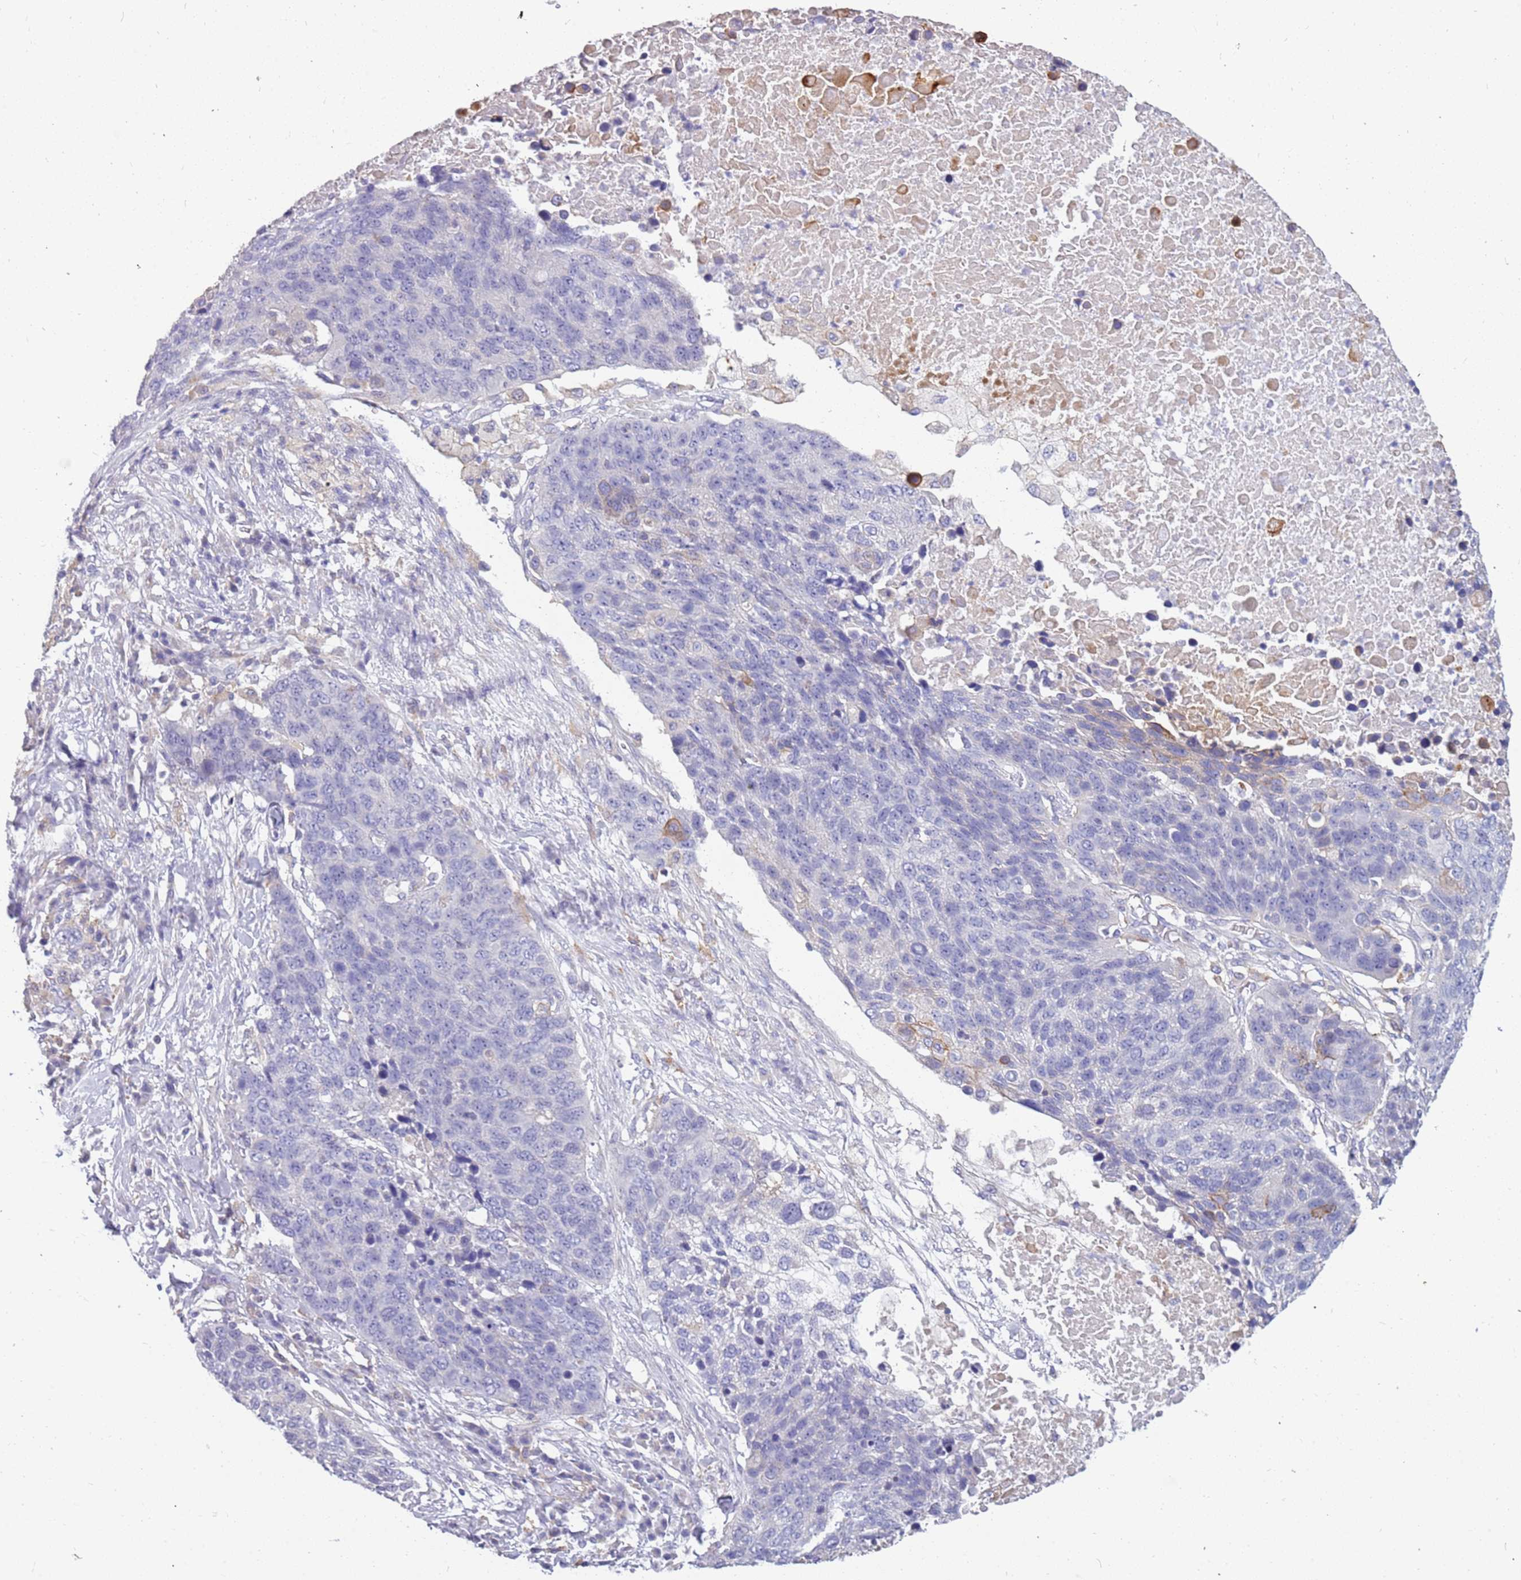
{"staining": {"intensity": "negative", "quantity": "none", "location": "none"}, "tissue": "lung cancer", "cell_type": "Tumor cells", "image_type": "cancer", "snomed": [{"axis": "morphology", "description": "Normal tissue, NOS"}, {"axis": "morphology", "description": "Squamous cell carcinoma, NOS"}, {"axis": "topography", "description": "Lymph node"}, {"axis": "topography", "description": "Lung"}], "caption": "Squamous cell carcinoma (lung) stained for a protein using IHC shows no expression tumor cells.", "gene": "RHCG", "patient": {"sex": "male", "age": 66}}